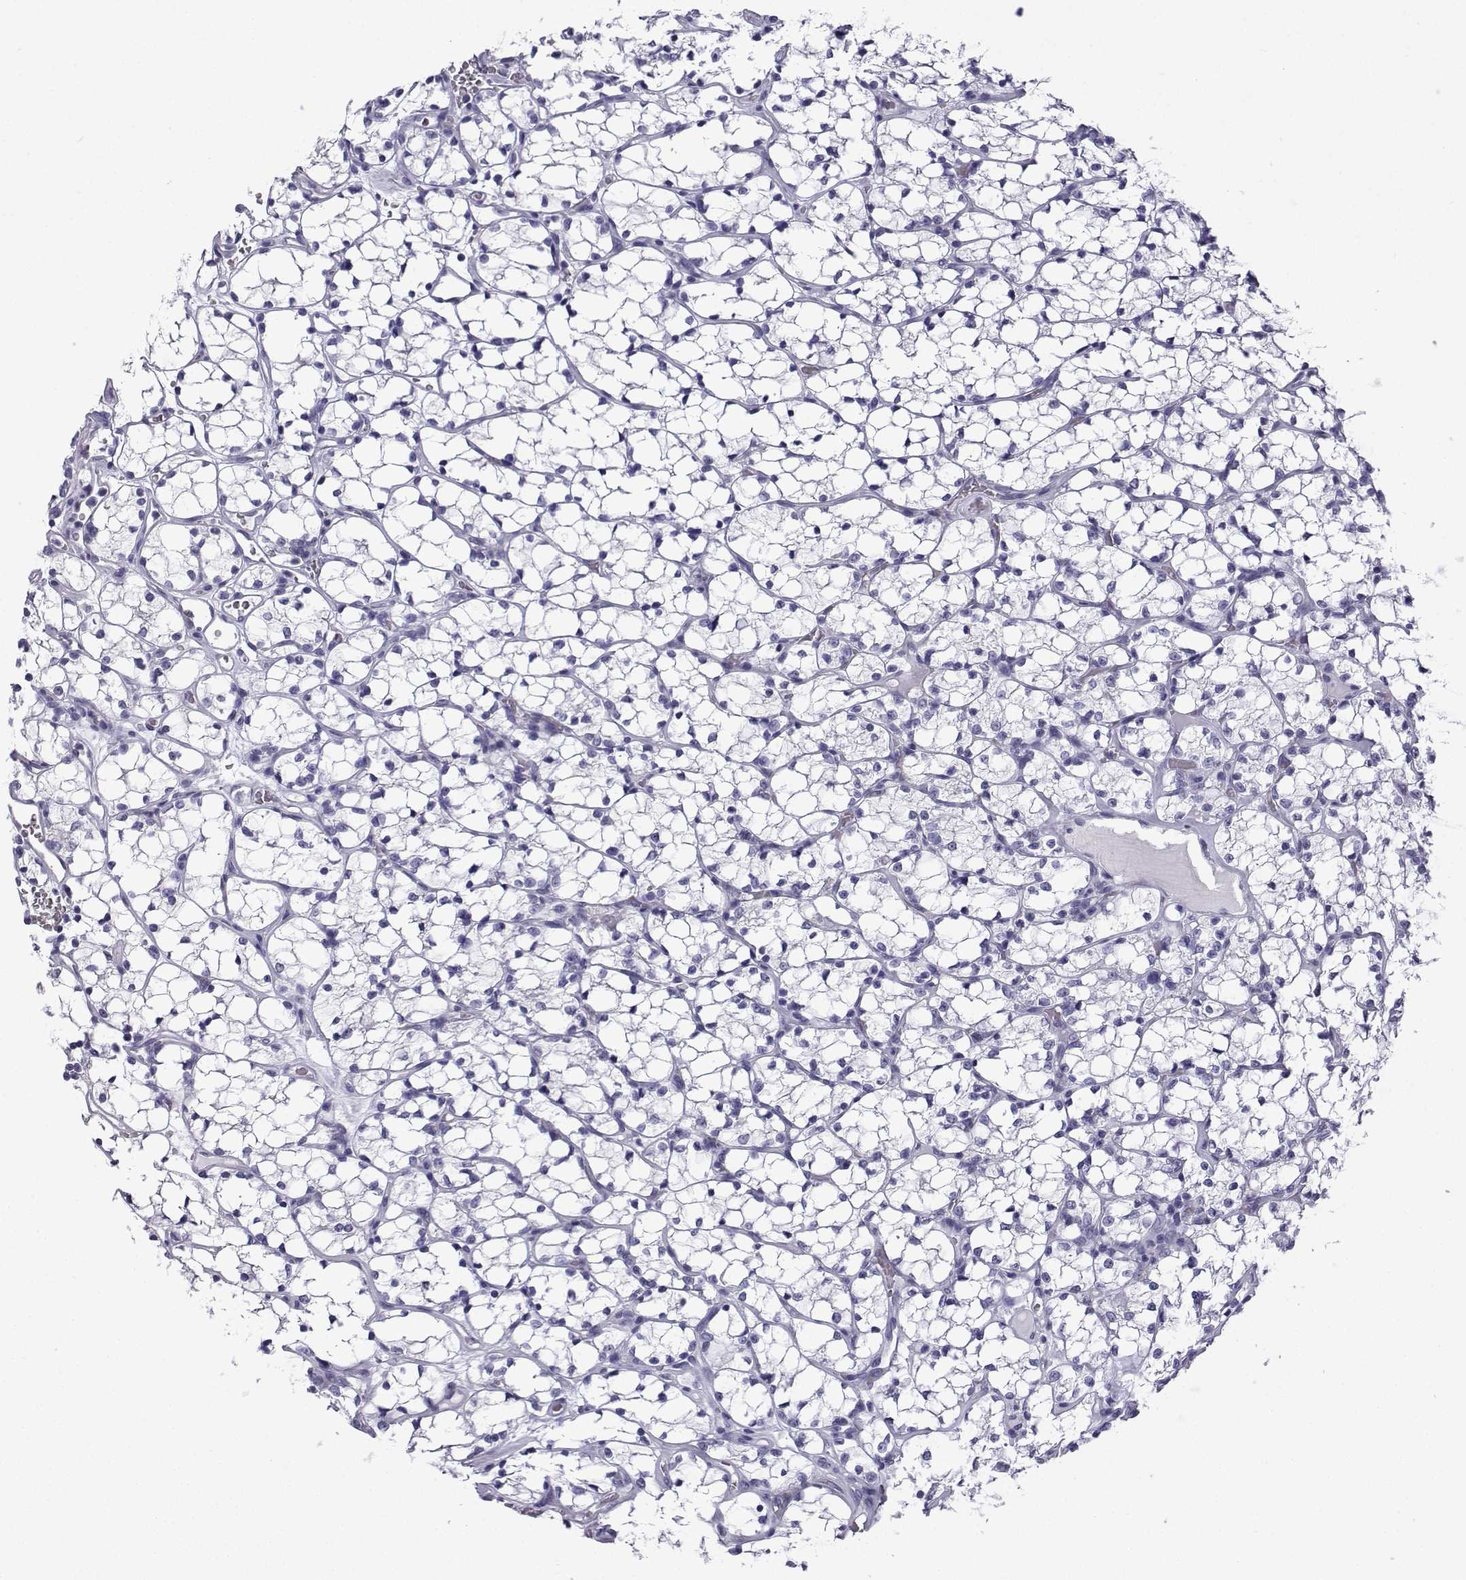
{"staining": {"intensity": "negative", "quantity": "none", "location": "none"}, "tissue": "renal cancer", "cell_type": "Tumor cells", "image_type": "cancer", "snomed": [{"axis": "morphology", "description": "Adenocarcinoma, NOS"}, {"axis": "topography", "description": "Kidney"}], "caption": "Tumor cells show no significant staining in renal cancer (adenocarcinoma).", "gene": "MRGBP", "patient": {"sex": "female", "age": 69}}